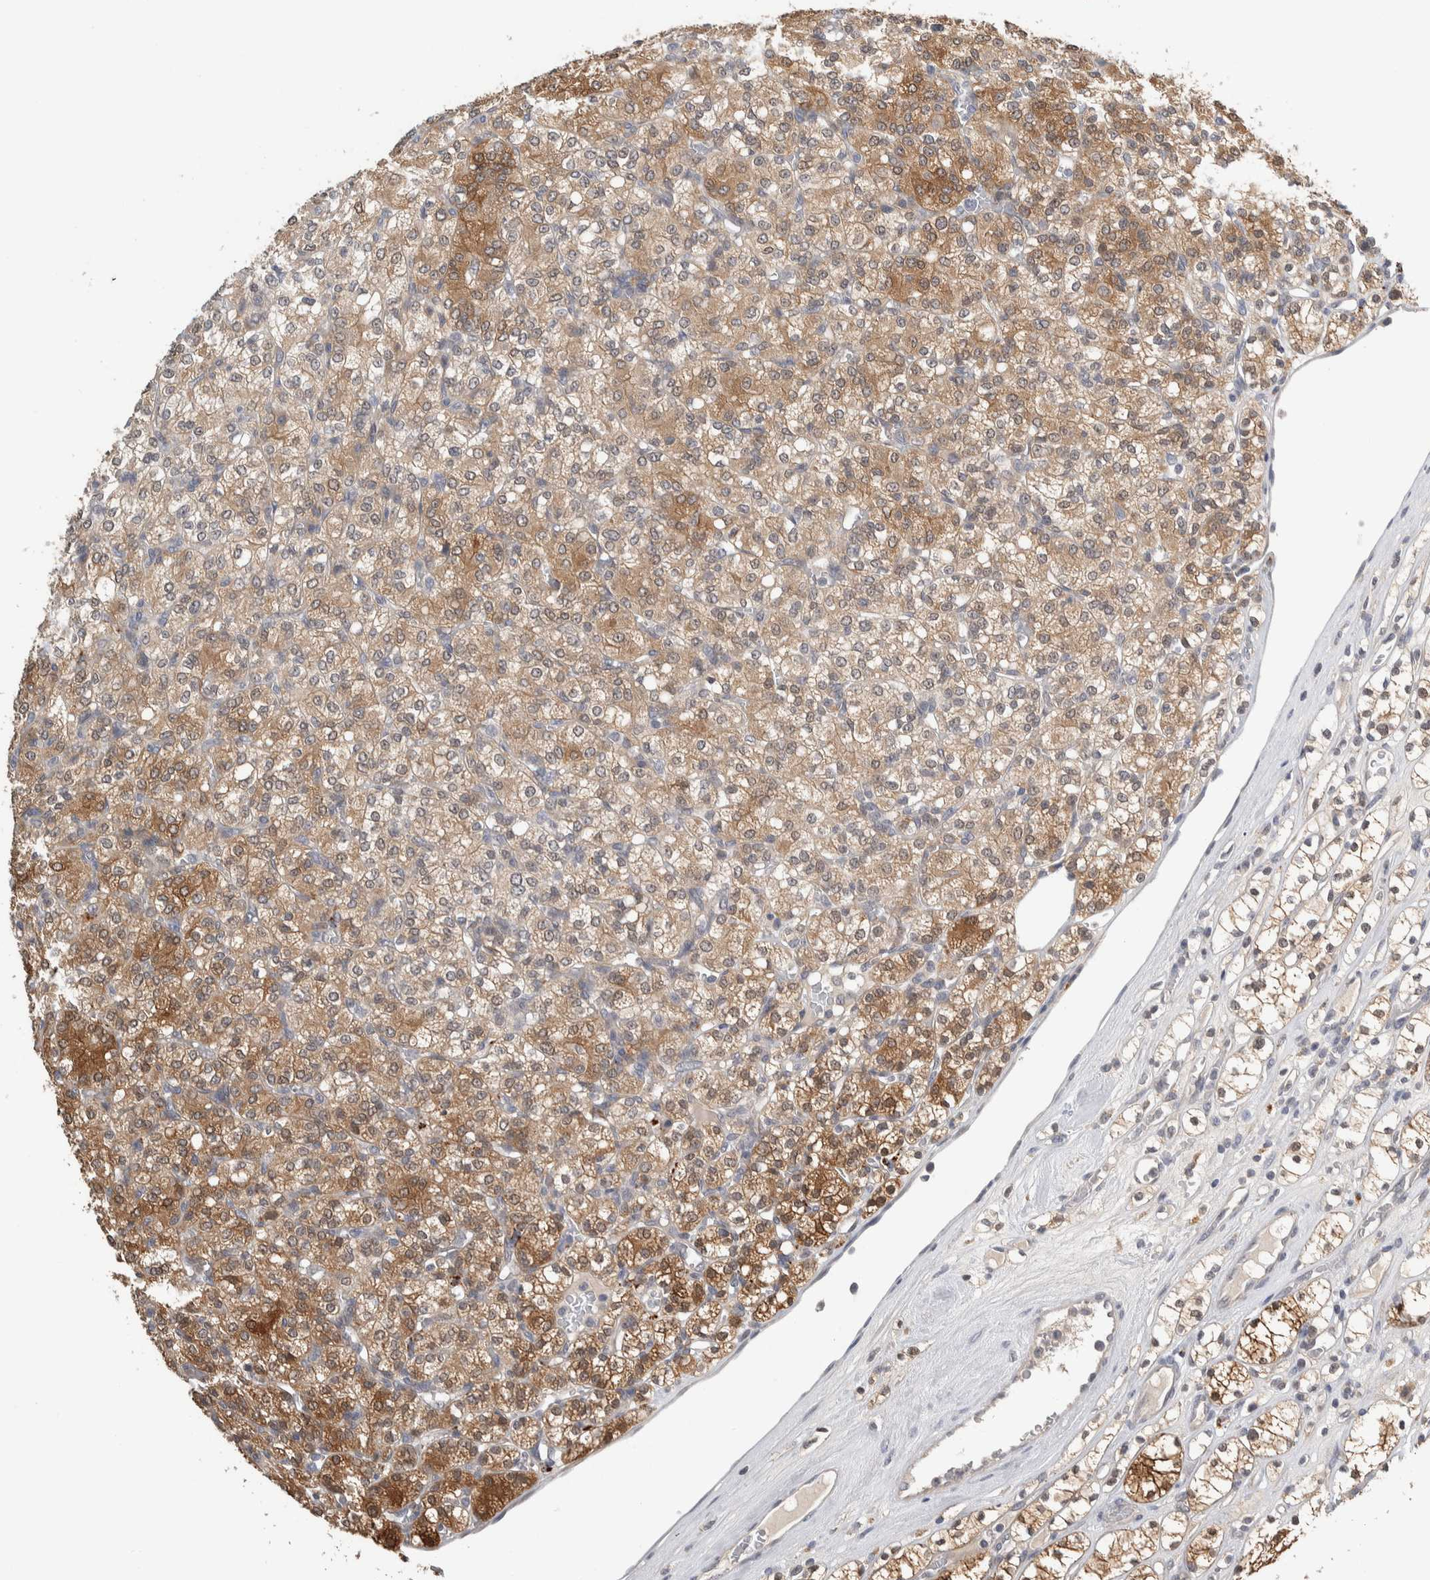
{"staining": {"intensity": "moderate", "quantity": ">75%", "location": "cytoplasmic/membranous"}, "tissue": "renal cancer", "cell_type": "Tumor cells", "image_type": "cancer", "snomed": [{"axis": "morphology", "description": "Adenocarcinoma, NOS"}, {"axis": "topography", "description": "Kidney"}], "caption": "Immunohistochemistry (IHC) staining of adenocarcinoma (renal), which exhibits medium levels of moderate cytoplasmic/membranous expression in approximately >75% of tumor cells indicating moderate cytoplasmic/membranous protein expression. The staining was performed using DAB (3,3'-diaminobenzidine) (brown) for protein detection and nuclei were counterstained in hematoxylin (blue).", "gene": "SHPK", "patient": {"sex": "male", "age": 77}}